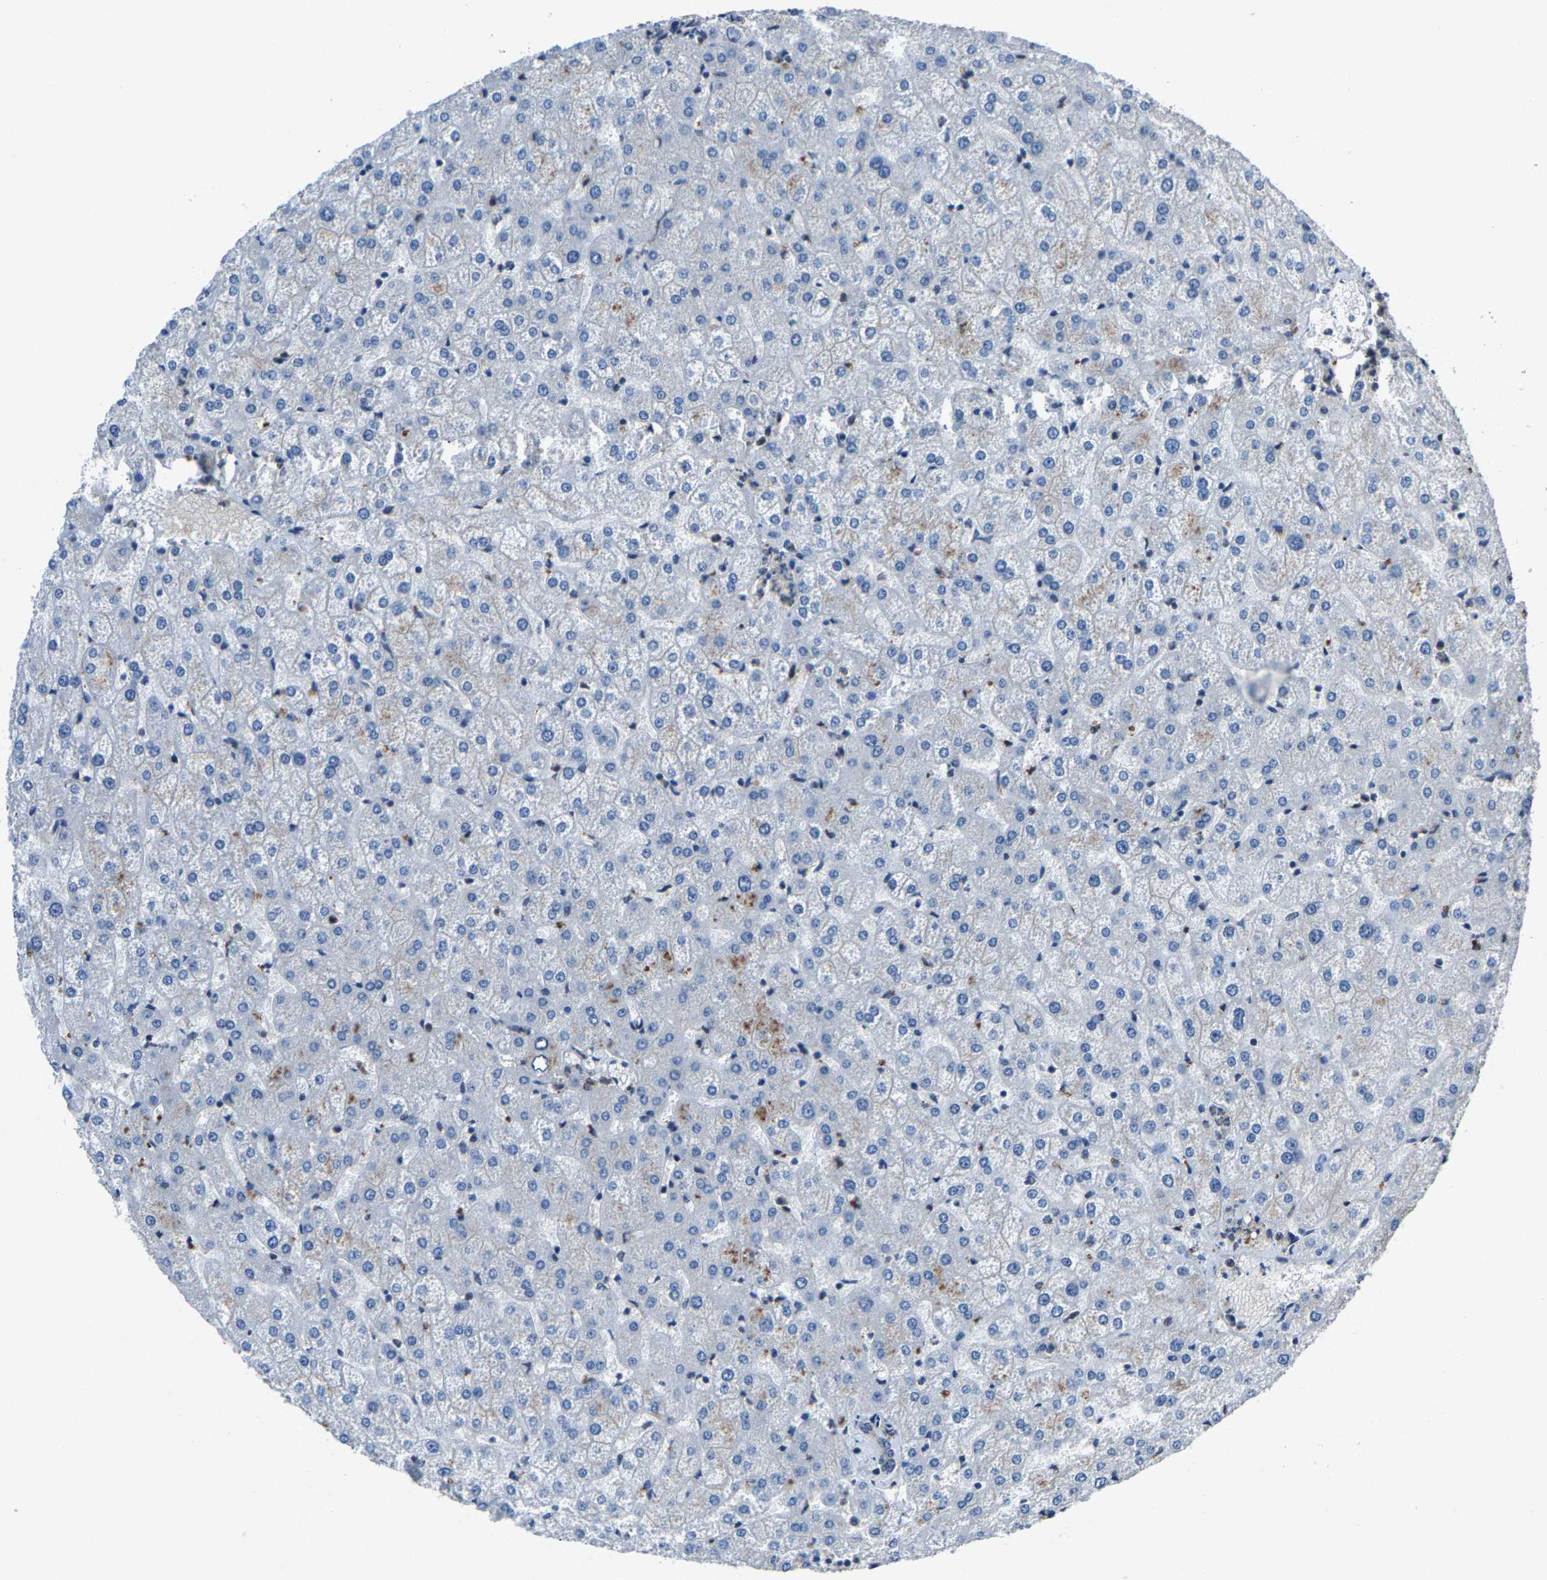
{"staining": {"intensity": "negative", "quantity": "none", "location": "none"}, "tissue": "liver", "cell_type": "Cholangiocytes", "image_type": "normal", "snomed": [{"axis": "morphology", "description": "Normal tissue, NOS"}, {"axis": "topography", "description": "Liver"}], "caption": "Immunohistochemical staining of unremarkable liver exhibits no significant expression in cholangiocytes.", "gene": "ATXN3", "patient": {"sex": "female", "age": 32}}